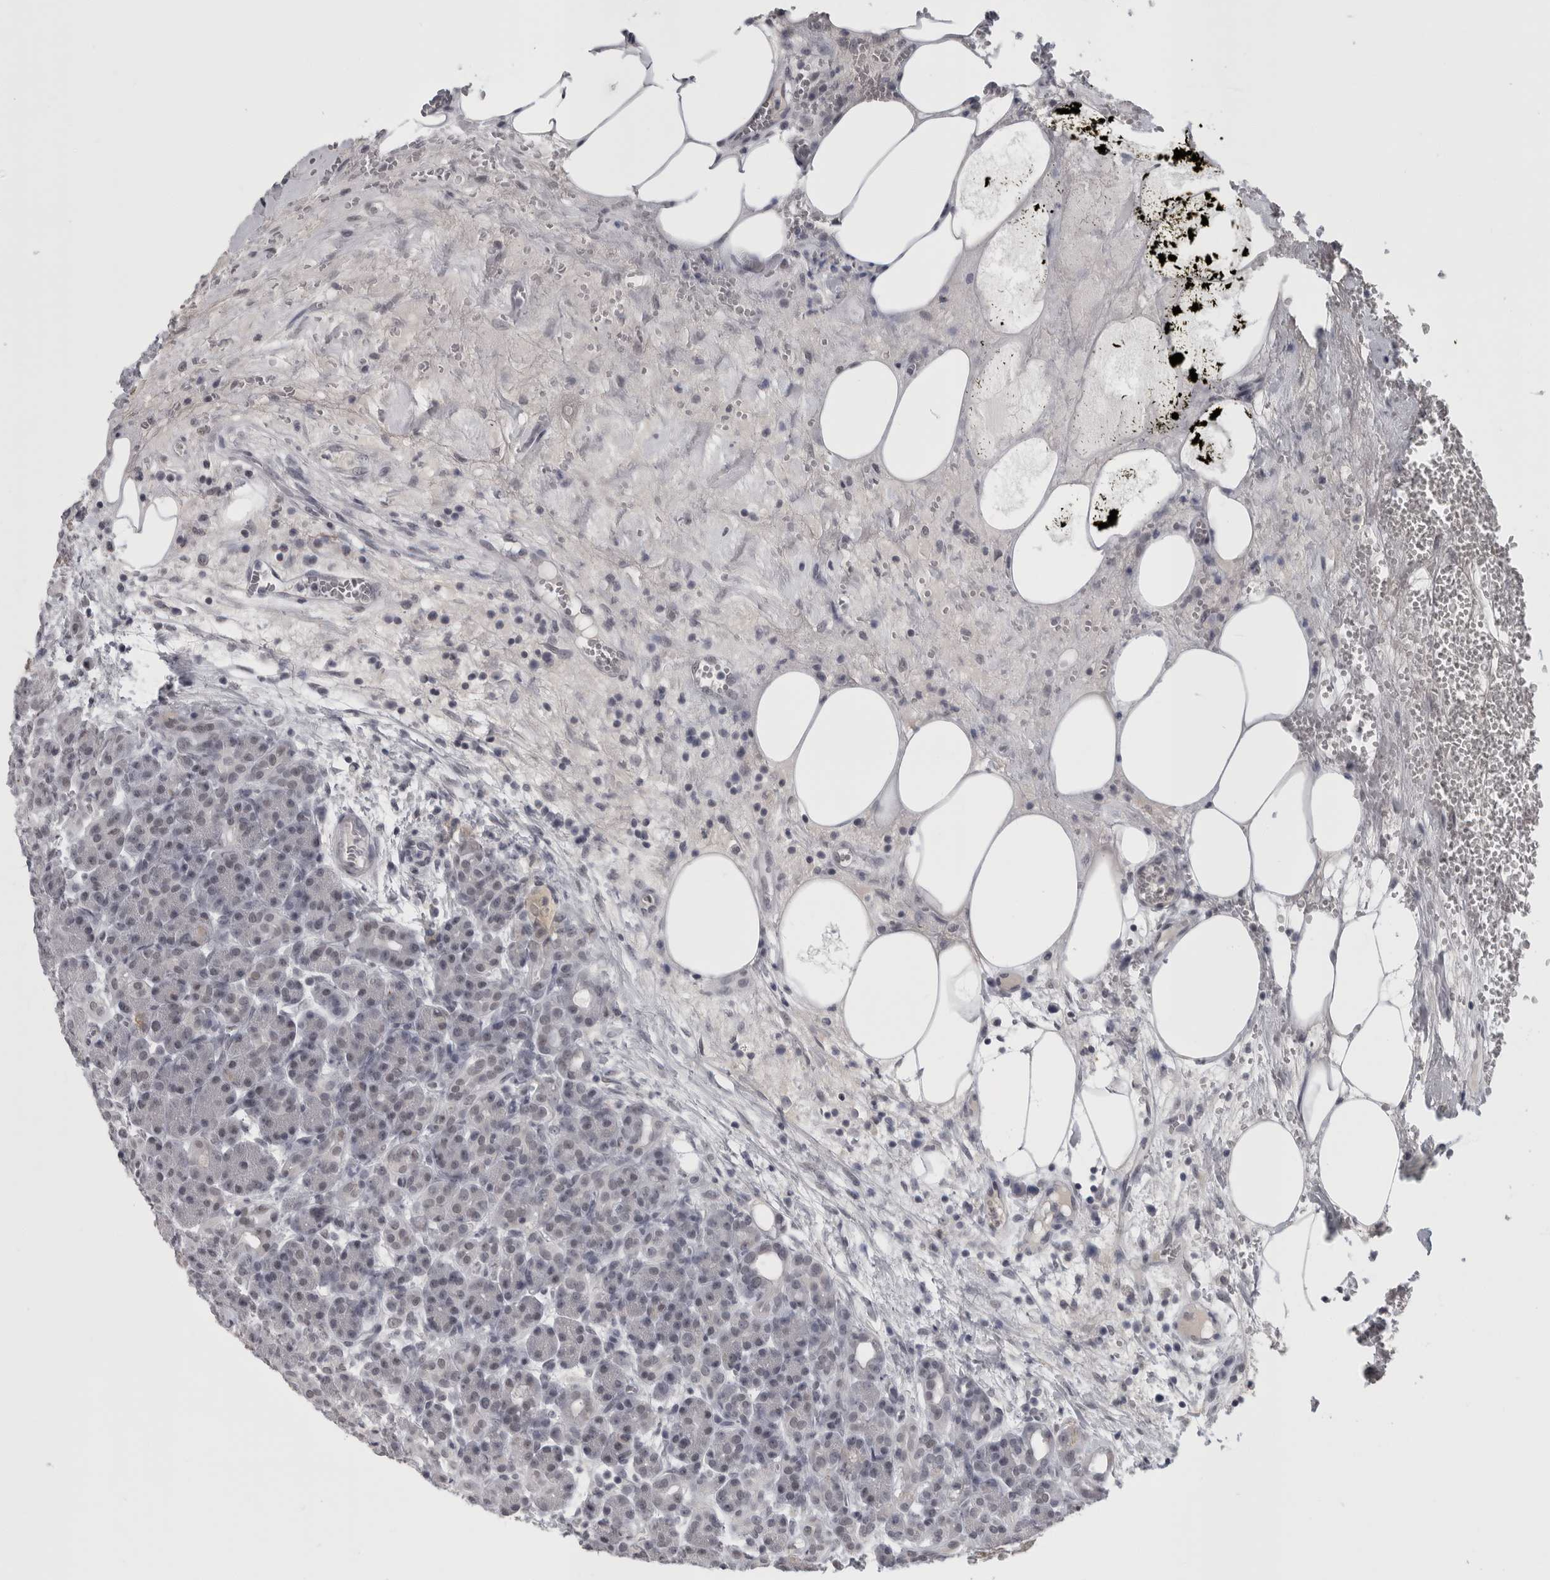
{"staining": {"intensity": "negative", "quantity": "none", "location": "none"}, "tissue": "pancreas", "cell_type": "Exocrine glandular cells", "image_type": "normal", "snomed": [{"axis": "morphology", "description": "Normal tissue, NOS"}, {"axis": "topography", "description": "Pancreas"}], "caption": "This histopathology image is of benign pancreas stained with IHC to label a protein in brown with the nuclei are counter-stained blue. There is no staining in exocrine glandular cells. Nuclei are stained in blue.", "gene": "ARID4B", "patient": {"sex": "male", "age": 63}}